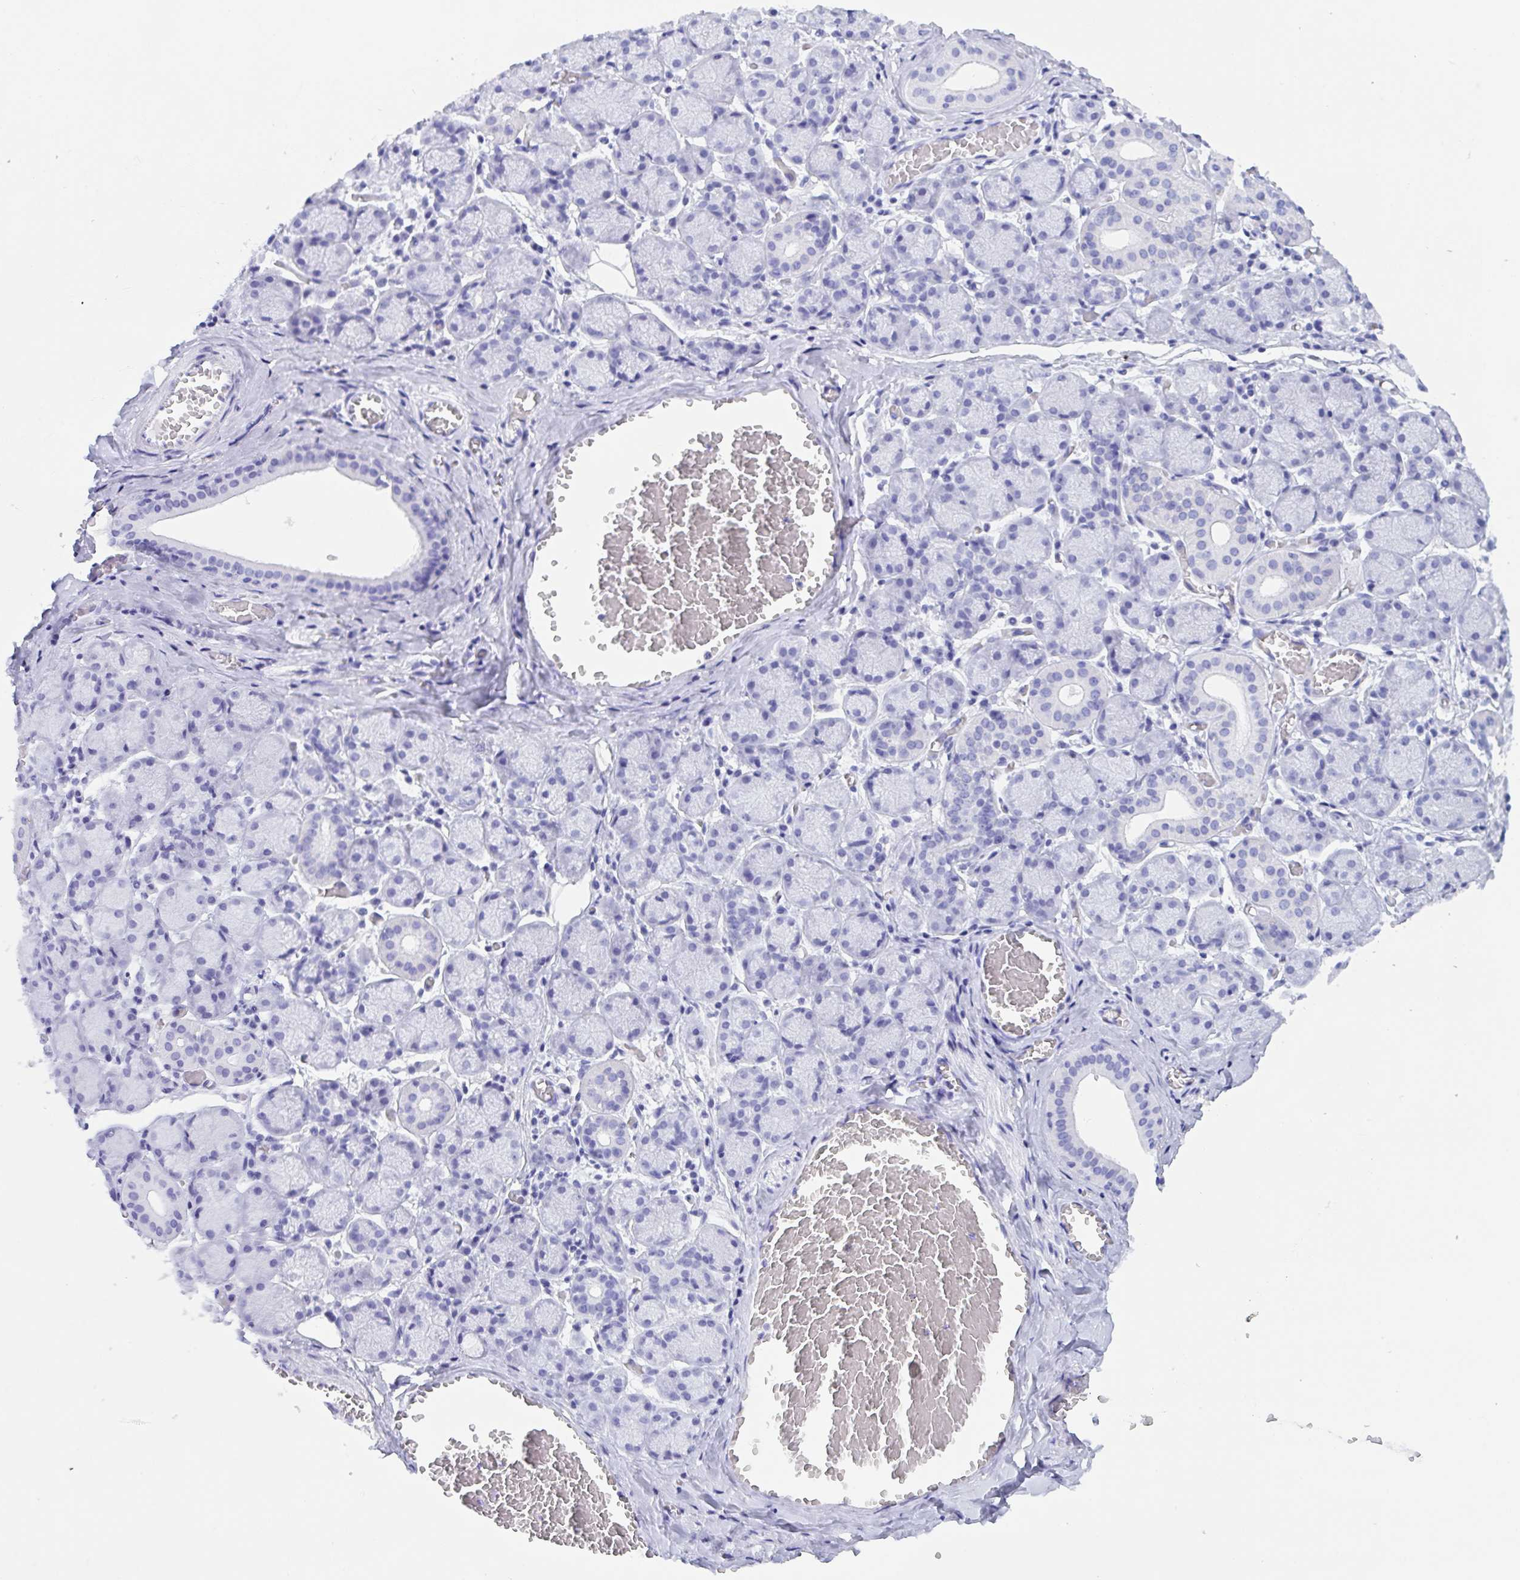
{"staining": {"intensity": "negative", "quantity": "none", "location": "none"}, "tissue": "salivary gland", "cell_type": "Glandular cells", "image_type": "normal", "snomed": [{"axis": "morphology", "description": "Normal tissue, NOS"}, {"axis": "topography", "description": "Salivary gland"}], "caption": "The histopathology image displays no staining of glandular cells in unremarkable salivary gland.", "gene": "ZNF850", "patient": {"sex": "female", "age": 24}}